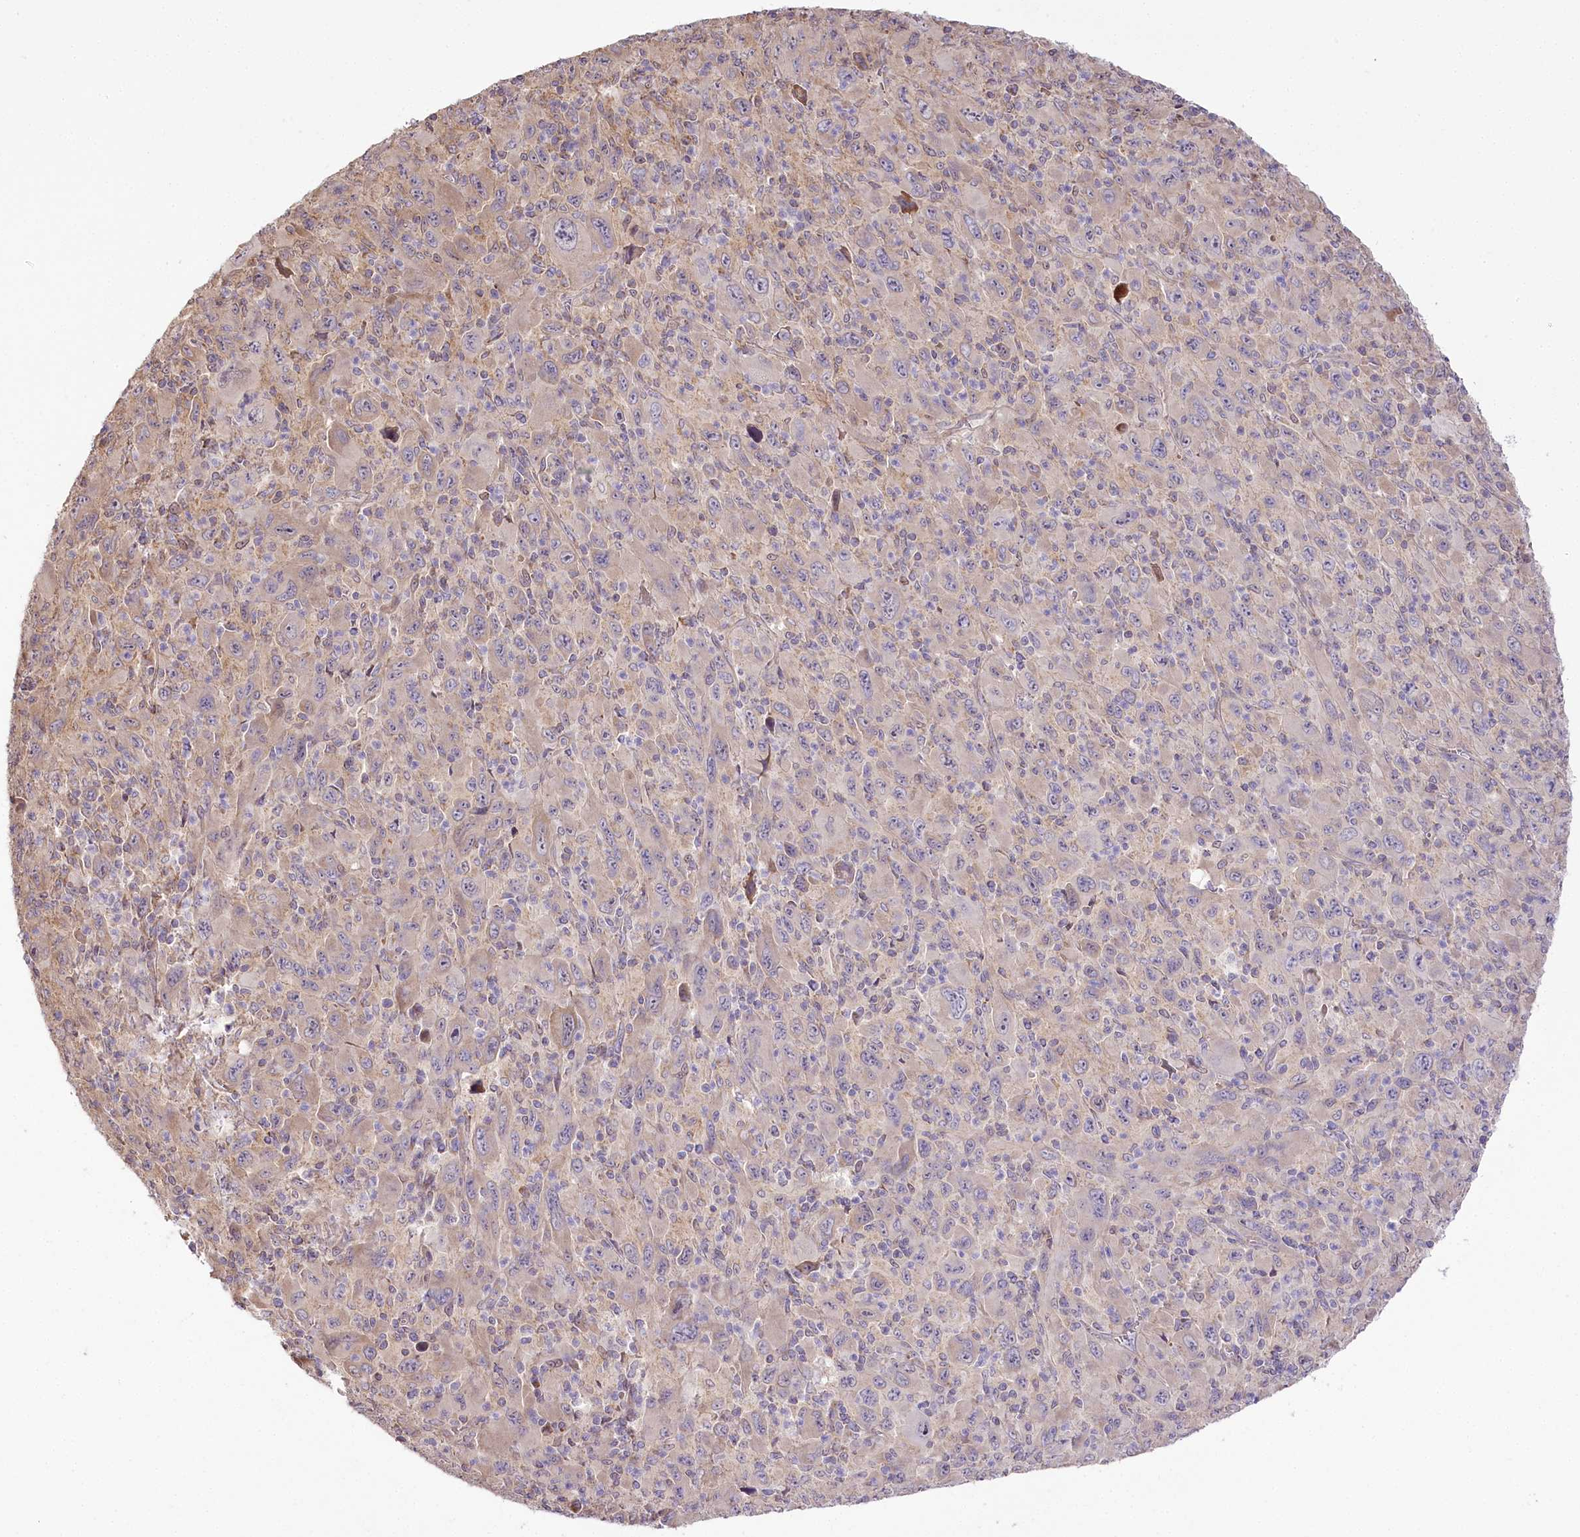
{"staining": {"intensity": "negative", "quantity": "none", "location": "none"}, "tissue": "melanoma", "cell_type": "Tumor cells", "image_type": "cancer", "snomed": [{"axis": "morphology", "description": "Malignant melanoma, Metastatic site"}, {"axis": "topography", "description": "Skin"}], "caption": "An immunohistochemistry (IHC) image of melanoma is shown. There is no staining in tumor cells of melanoma. The staining is performed using DAB brown chromogen with nuclei counter-stained in using hematoxylin.", "gene": "ZNF226", "patient": {"sex": "female", "age": 56}}